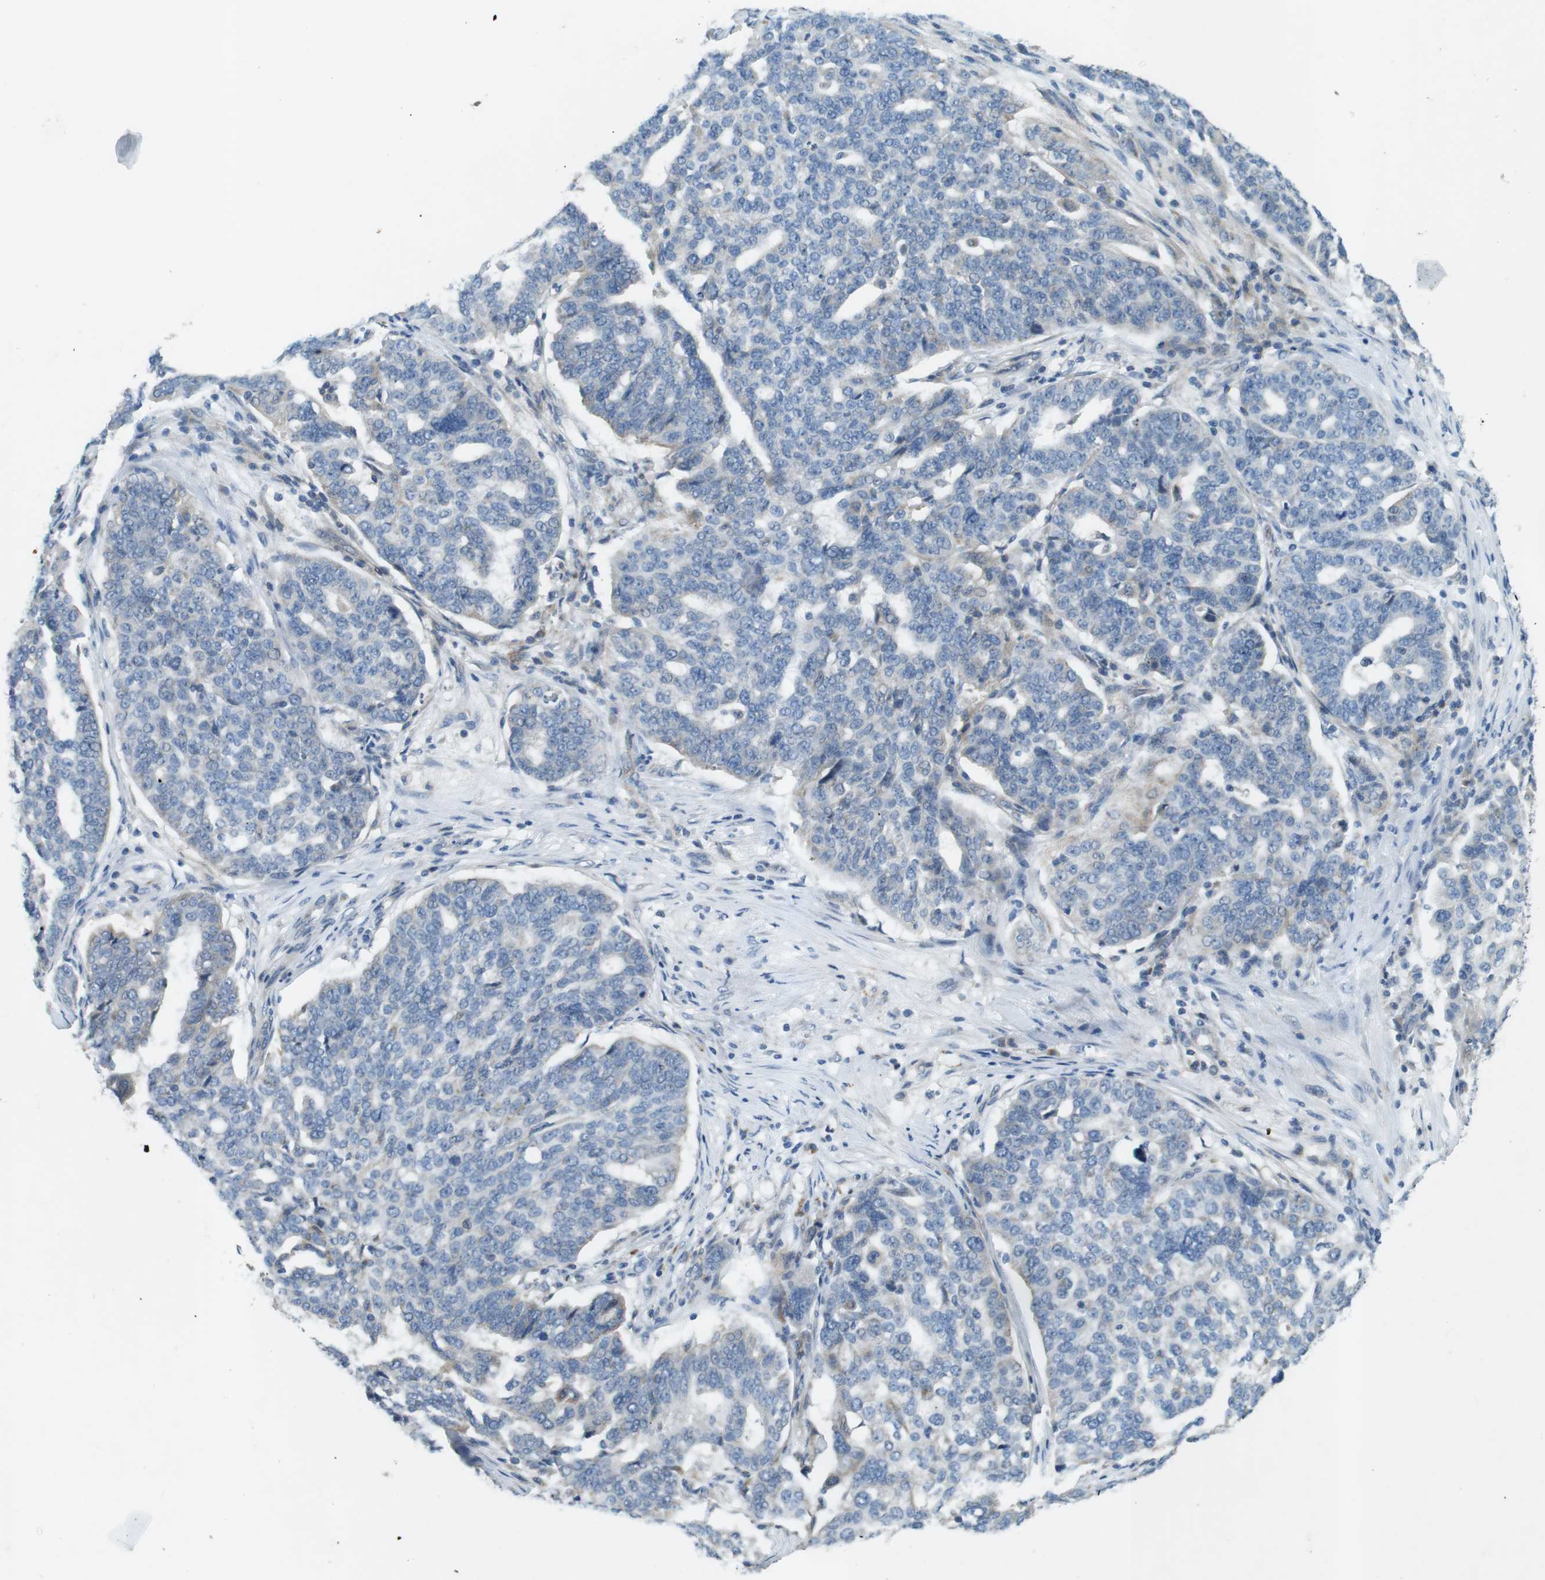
{"staining": {"intensity": "negative", "quantity": "none", "location": "none"}, "tissue": "ovarian cancer", "cell_type": "Tumor cells", "image_type": "cancer", "snomed": [{"axis": "morphology", "description": "Cystadenocarcinoma, serous, NOS"}, {"axis": "topography", "description": "Ovary"}], "caption": "Ovarian cancer (serous cystadenocarcinoma) was stained to show a protein in brown. There is no significant expression in tumor cells.", "gene": "TYW1", "patient": {"sex": "female", "age": 59}}